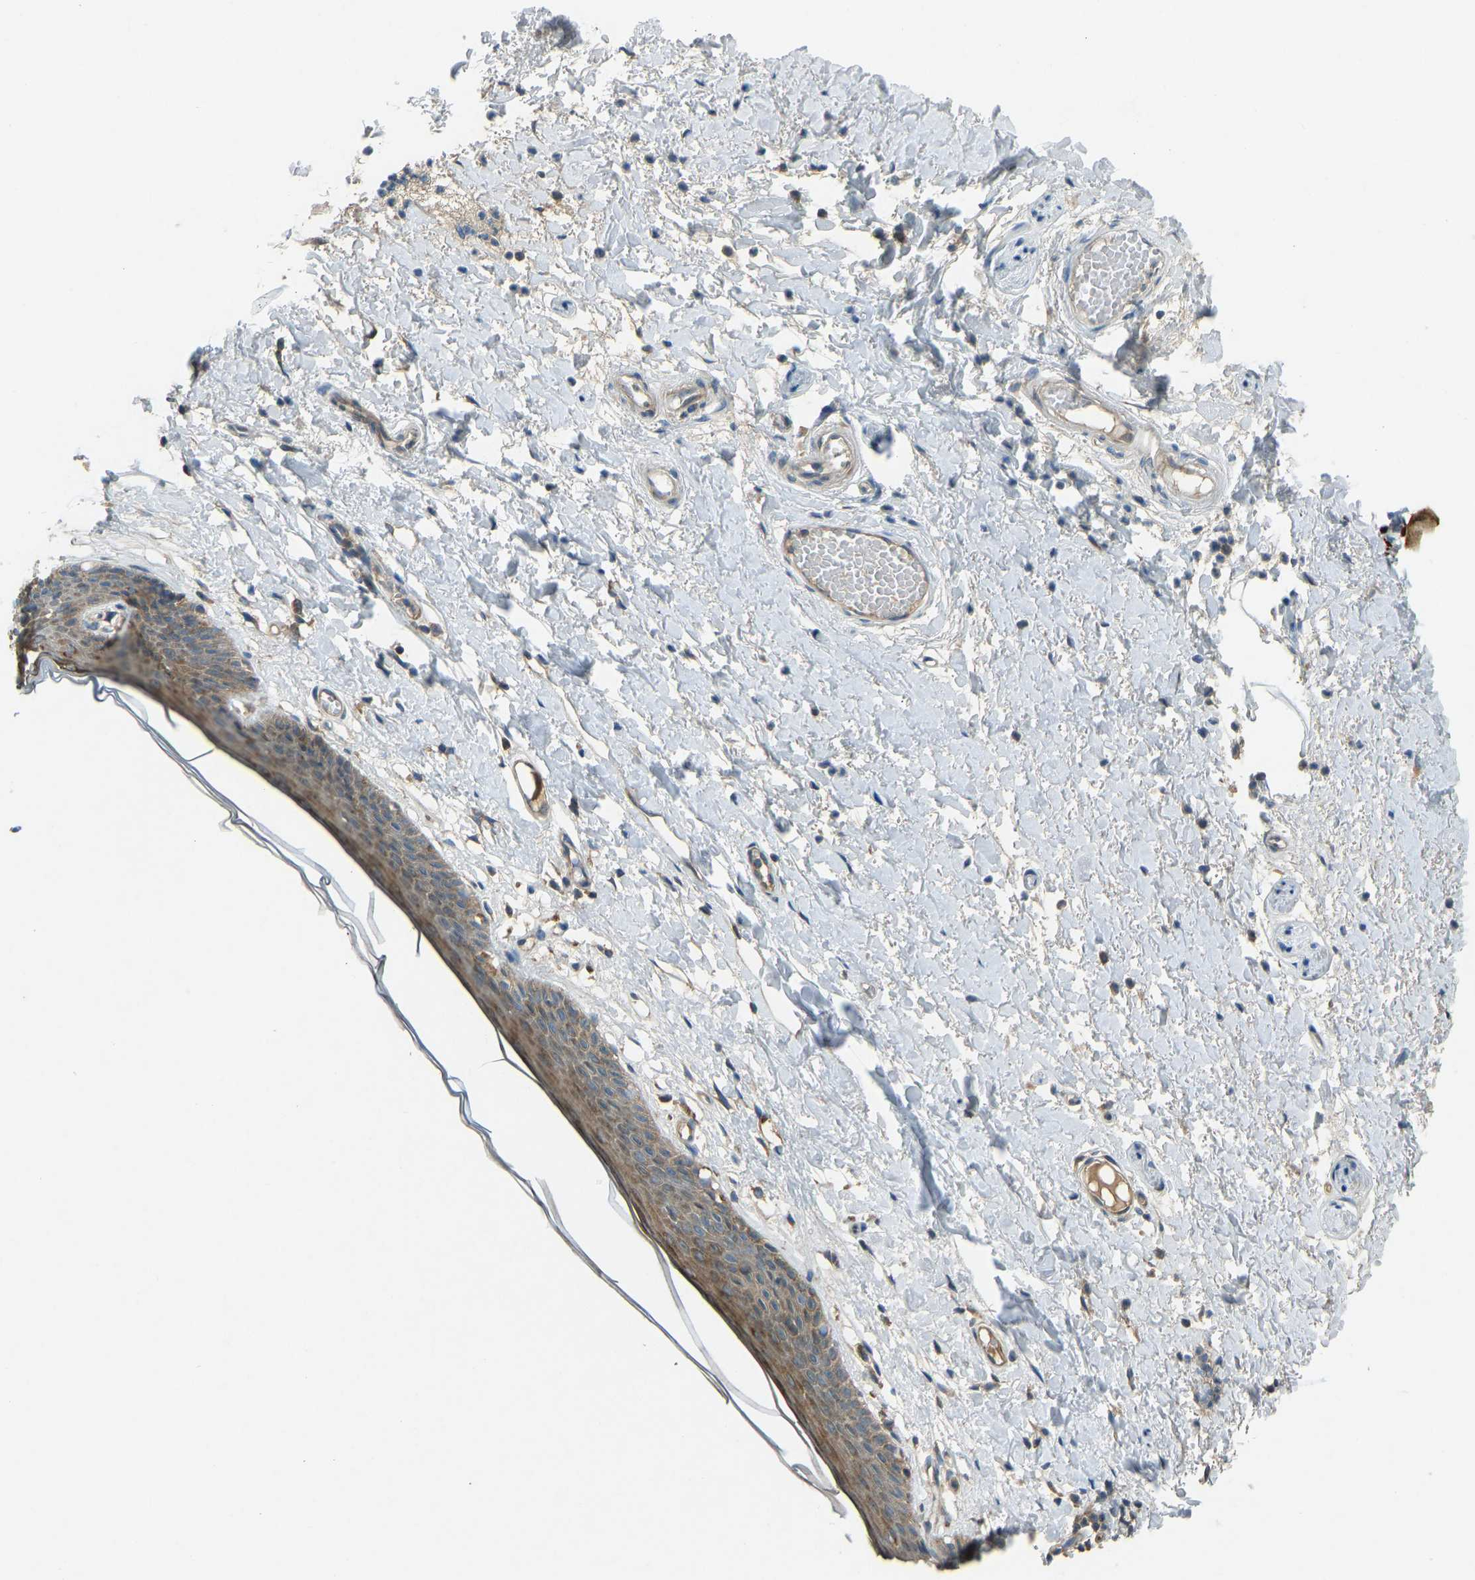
{"staining": {"intensity": "moderate", "quantity": ">75%", "location": "cytoplasmic/membranous"}, "tissue": "skin", "cell_type": "Epidermal cells", "image_type": "normal", "snomed": [{"axis": "morphology", "description": "Normal tissue, NOS"}, {"axis": "topography", "description": "Vulva"}], "caption": "Immunohistochemistry photomicrograph of normal skin: human skin stained using IHC reveals medium levels of moderate protein expression localized specifically in the cytoplasmic/membranous of epidermal cells, appearing as a cytoplasmic/membranous brown color.", "gene": "STAU2", "patient": {"sex": "female", "age": 54}}